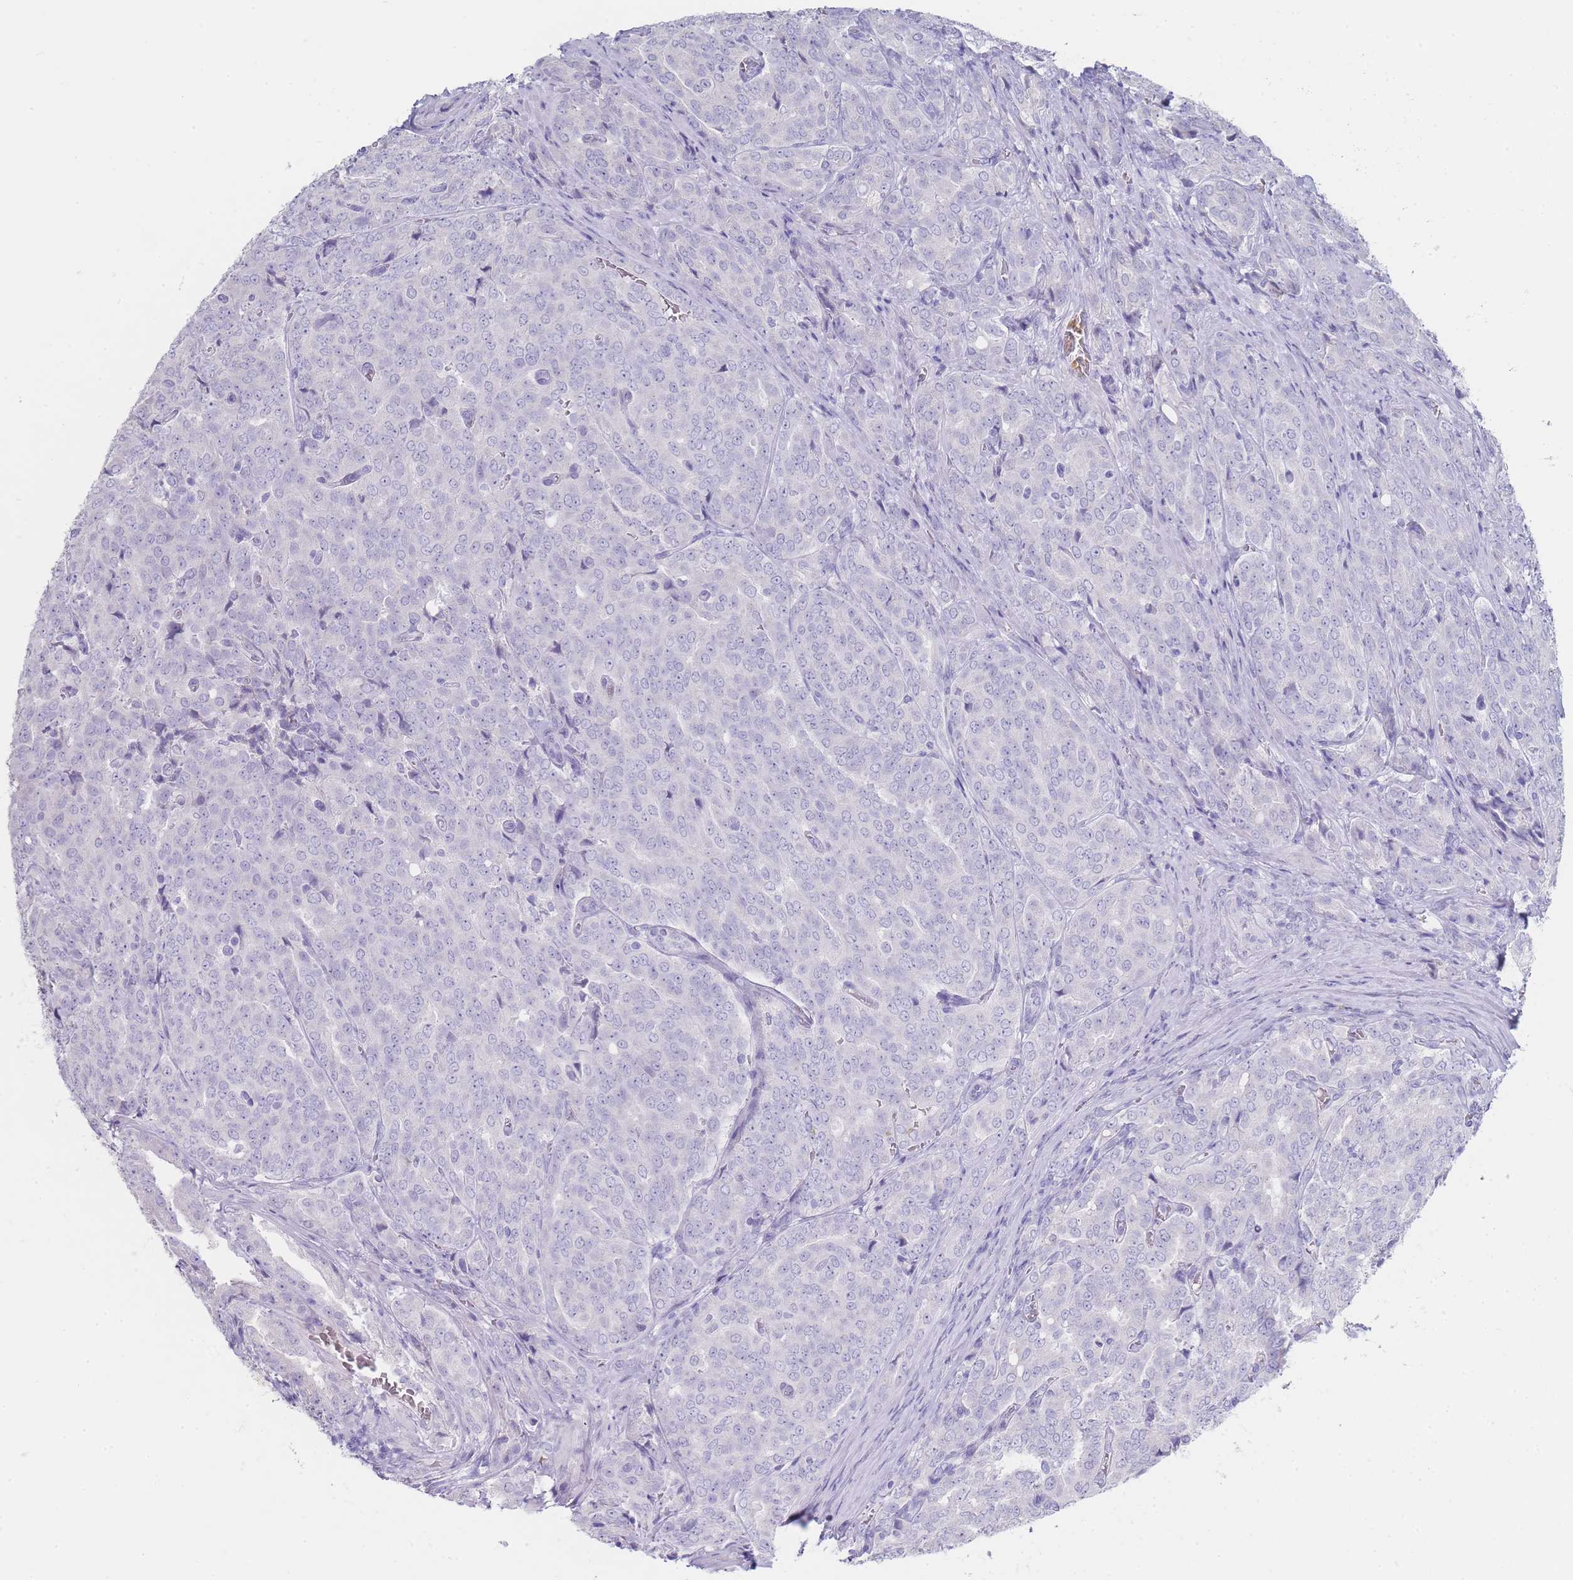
{"staining": {"intensity": "negative", "quantity": "none", "location": "none"}, "tissue": "prostate cancer", "cell_type": "Tumor cells", "image_type": "cancer", "snomed": [{"axis": "morphology", "description": "Adenocarcinoma, High grade"}, {"axis": "topography", "description": "Prostate"}], "caption": "Immunohistochemistry of prostate adenocarcinoma (high-grade) shows no staining in tumor cells.", "gene": "HBG2", "patient": {"sex": "male", "age": 68}}